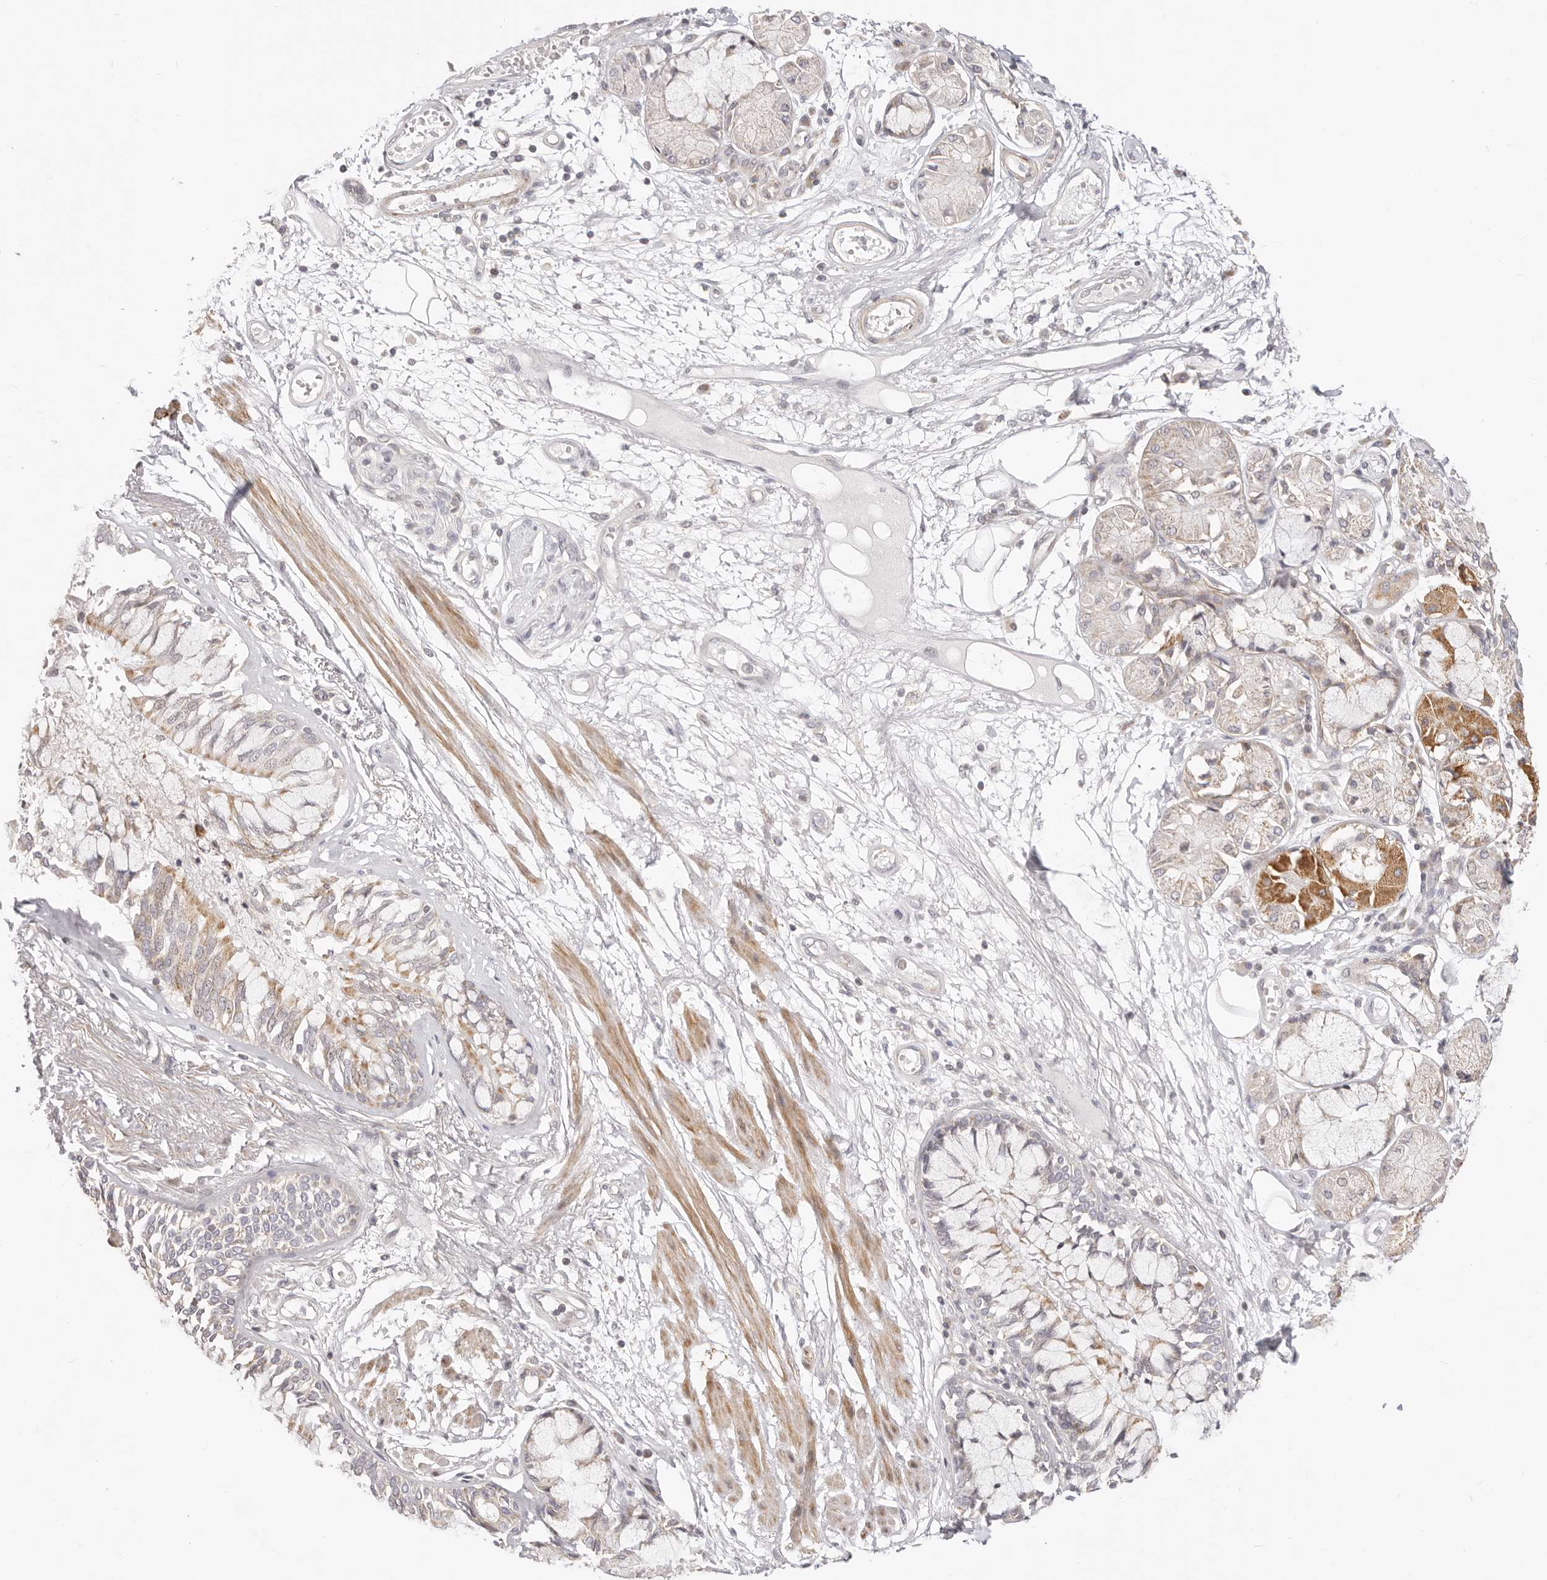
{"staining": {"intensity": "negative", "quantity": "none", "location": "none"}, "tissue": "adipose tissue", "cell_type": "Adipocytes", "image_type": "normal", "snomed": [{"axis": "morphology", "description": "Normal tissue, NOS"}, {"axis": "topography", "description": "Bronchus"}], "caption": "The image shows no staining of adipocytes in unremarkable adipose tissue. The staining is performed using DAB brown chromogen with nuclei counter-stained in using hematoxylin.", "gene": "KCMF1", "patient": {"sex": "male", "age": 66}}